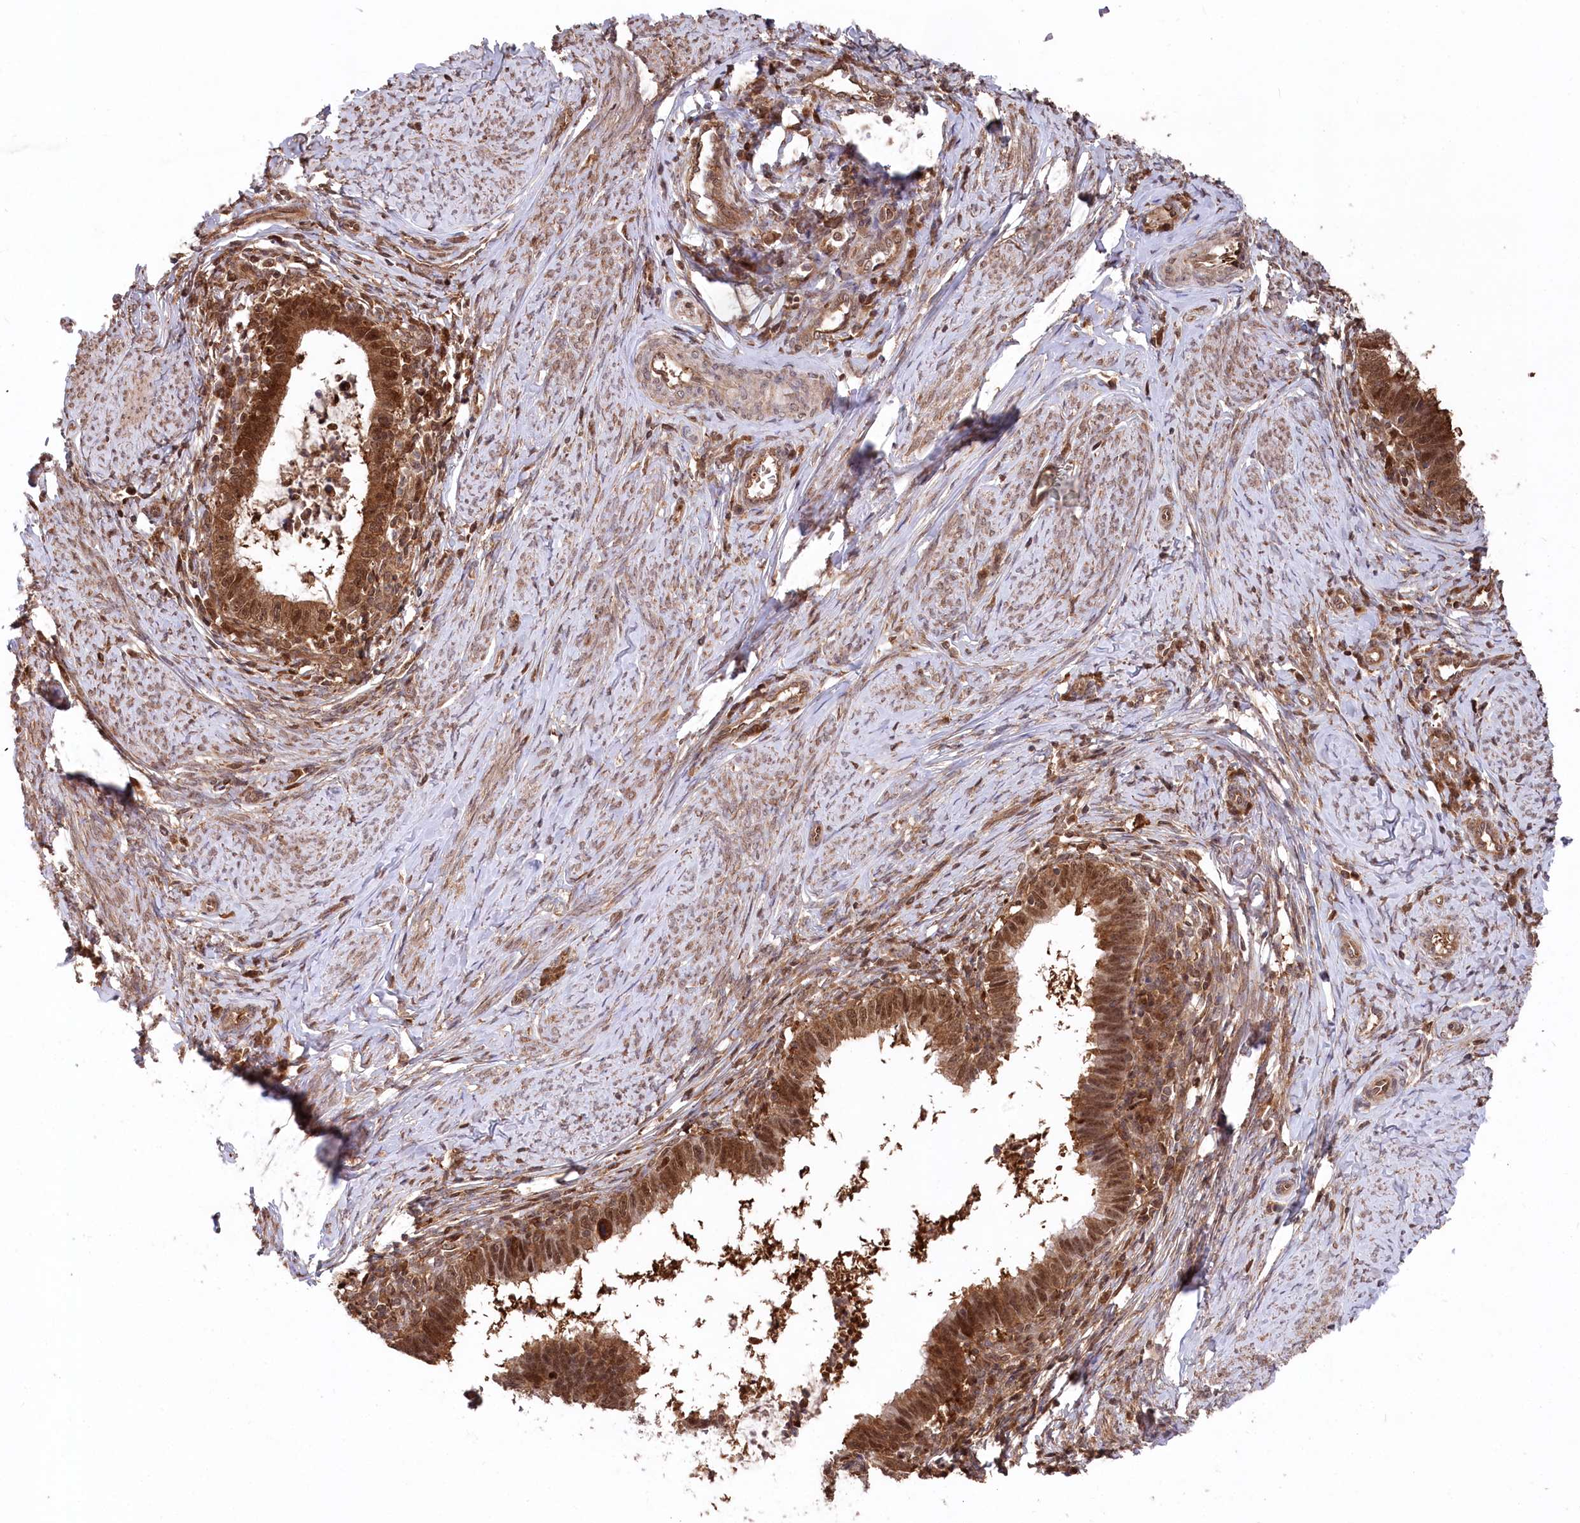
{"staining": {"intensity": "strong", "quantity": ">75%", "location": "cytoplasmic/membranous,nuclear"}, "tissue": "cervical cancer", "cell_type": "Tumor cells", "image_type": "cancer", "snomed": [{"axis": "morphology", "description": "Adenocarcinoma, NOS"}, {"axis": "topography", "description": "Cervix"}], "caption": "About >75% of tumor cells in human cervical cancer (adenocarcinoma) show strong cytoplasmic/membranous and nuclear protein expression as visualized by brown immunohistochemical staining.", "gene": "PSMA1", "patient": {"sex": "female", "age": 36}}